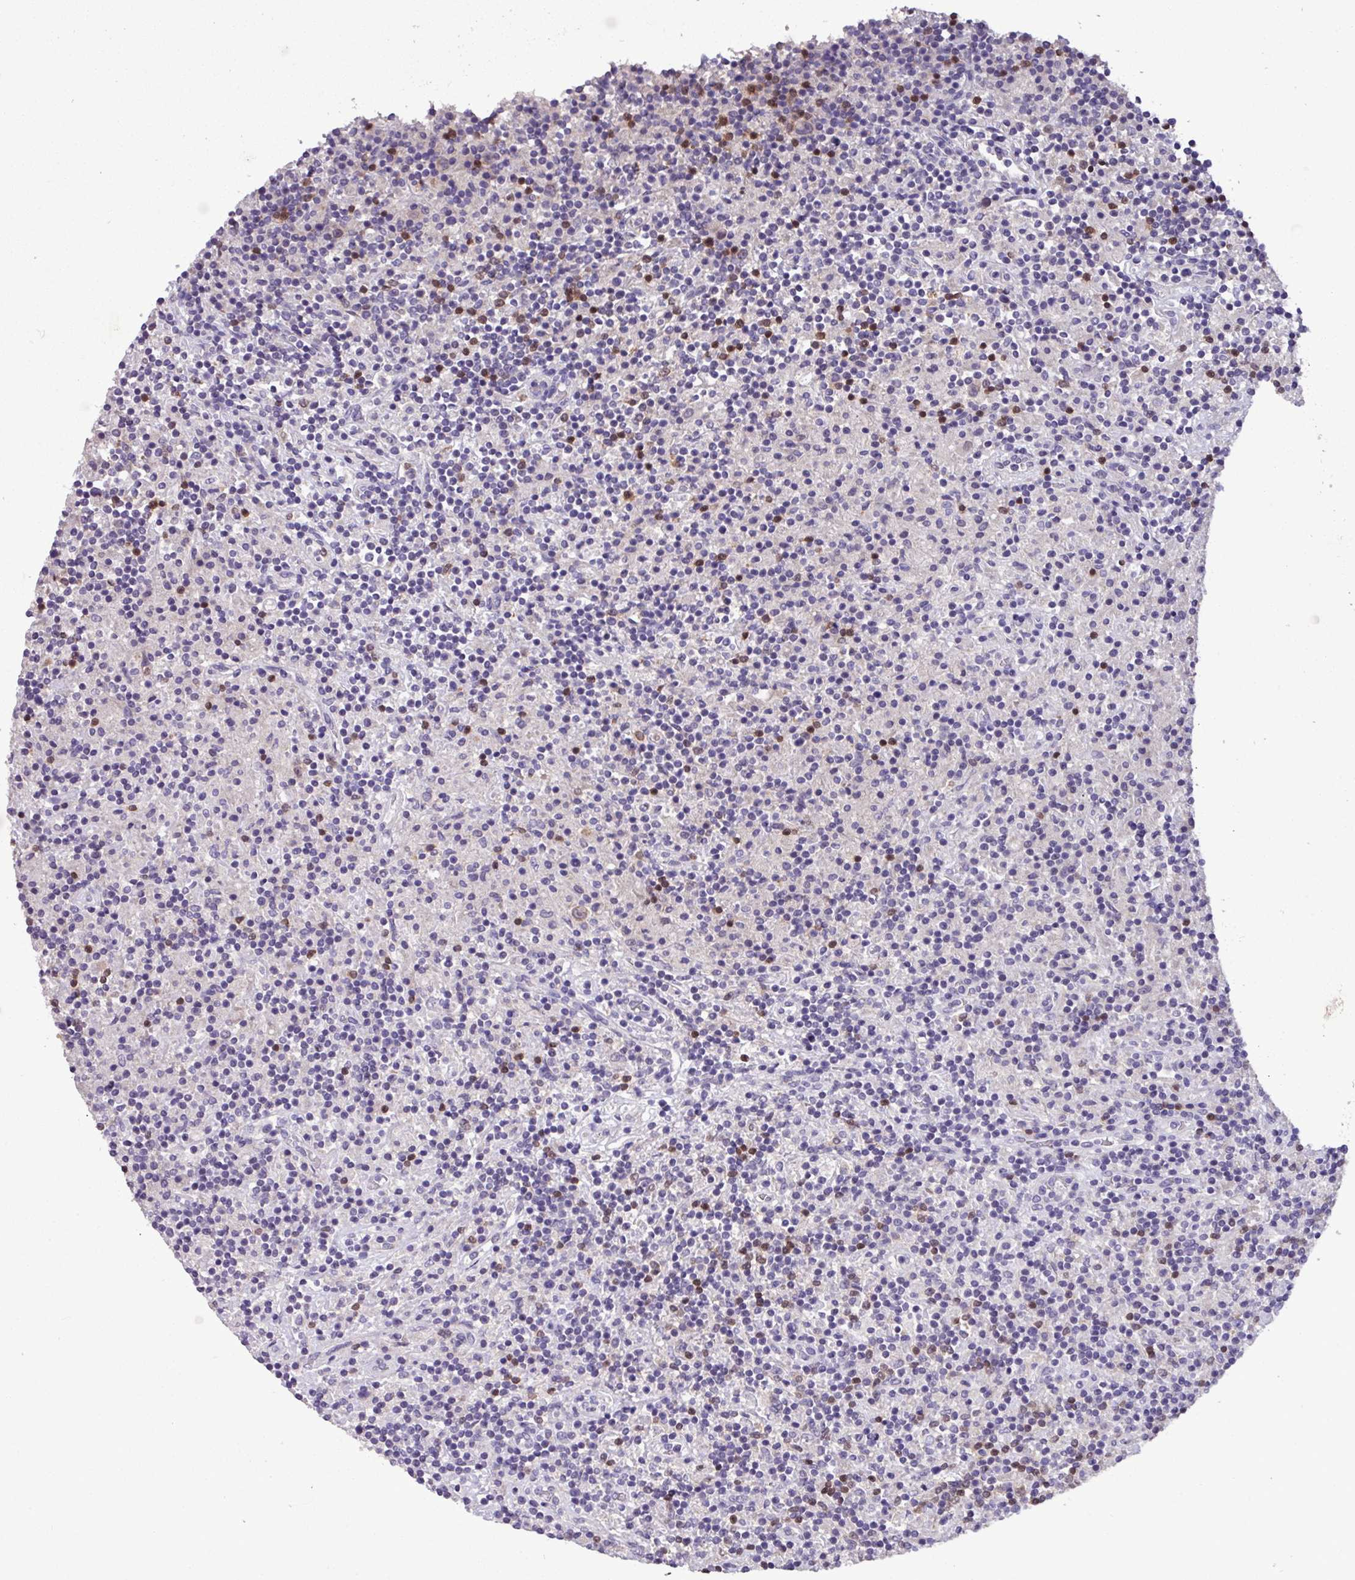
{"staining": {"intensity": "negative", "quantity": "none", "location": "none"}, "tissue": "lymphoma", "cell_type": "Tumor cells", "image_type": "cancer", "snomed": [{"axis": "morphology", "description": "Hodgkin's disease, NOS"}, {"axis": "topography", "description": "Lymph node"}], "caption": "Human lymphoma stained for a protein using immunohistochemistry reveals no positivity in tumor cells.", "gene": "PAX8", "patient": {"sex": "male", "age": 70}}